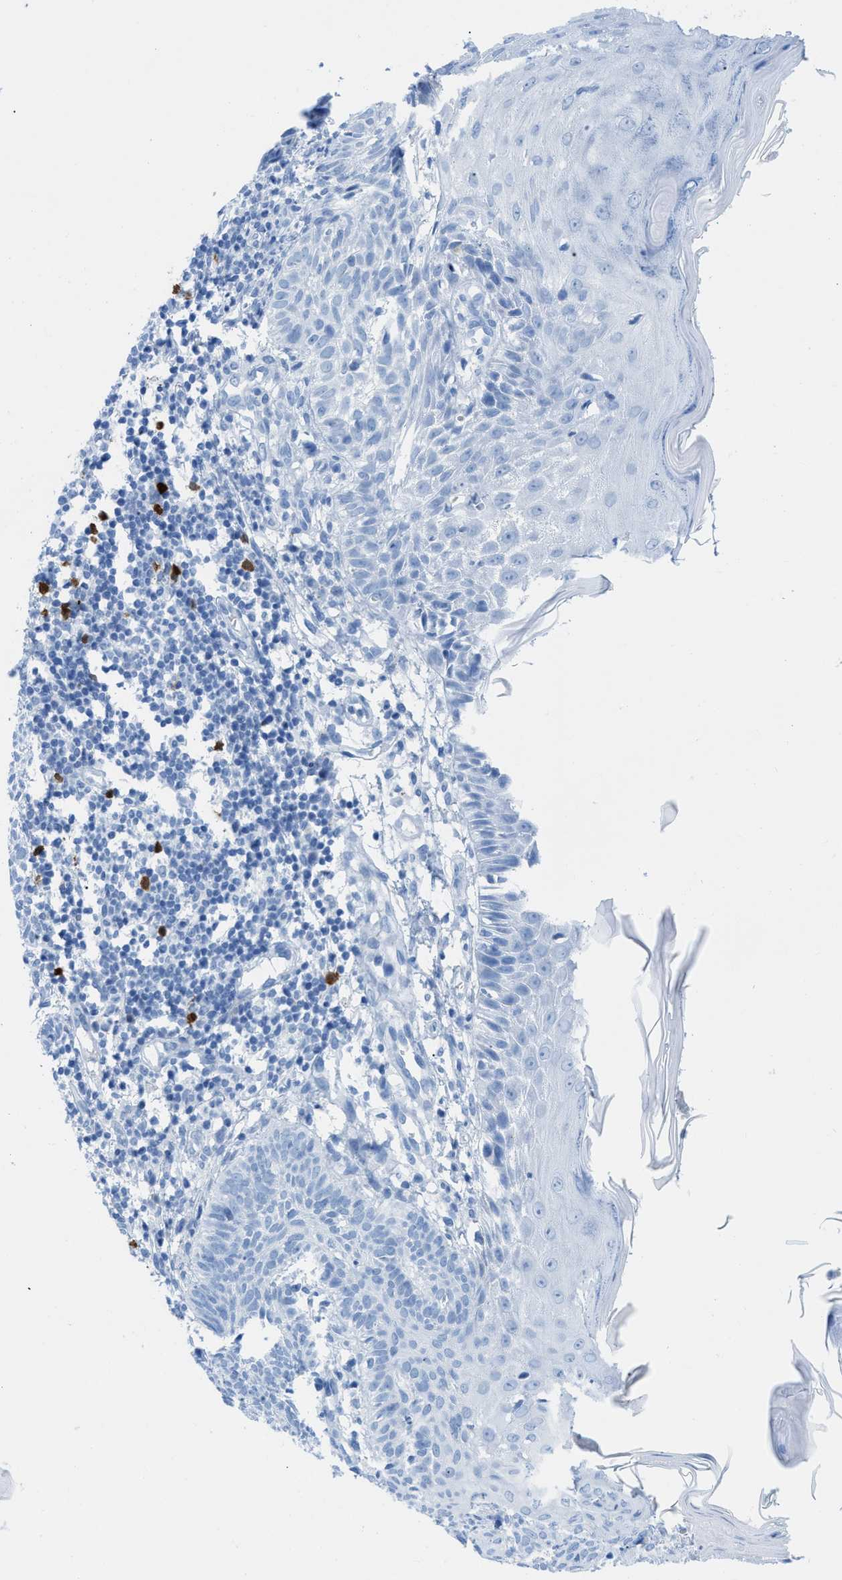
{"staining": {"intensity": "negative", "quantity": "none", "location": "none"}, "tissue": "skin cancer", "cell_type": "Tumor cells", "image_type": "cancer", "snomed": [{"axis": "morphology", "description": "Basal cell carcinoma"}, {"axis": "topography", "description": "Skin"}], "caption": "High magnification brightfield microscopy of basal cell carcinoma (skin) stained with DAB (3,3'-diaminobenzidine) (brown) and counterstained with hematoxylin (blue): tumor cells show no significant staining.", "gene": "TCL1A", "patient": {"sex": "male", "age": 60}}